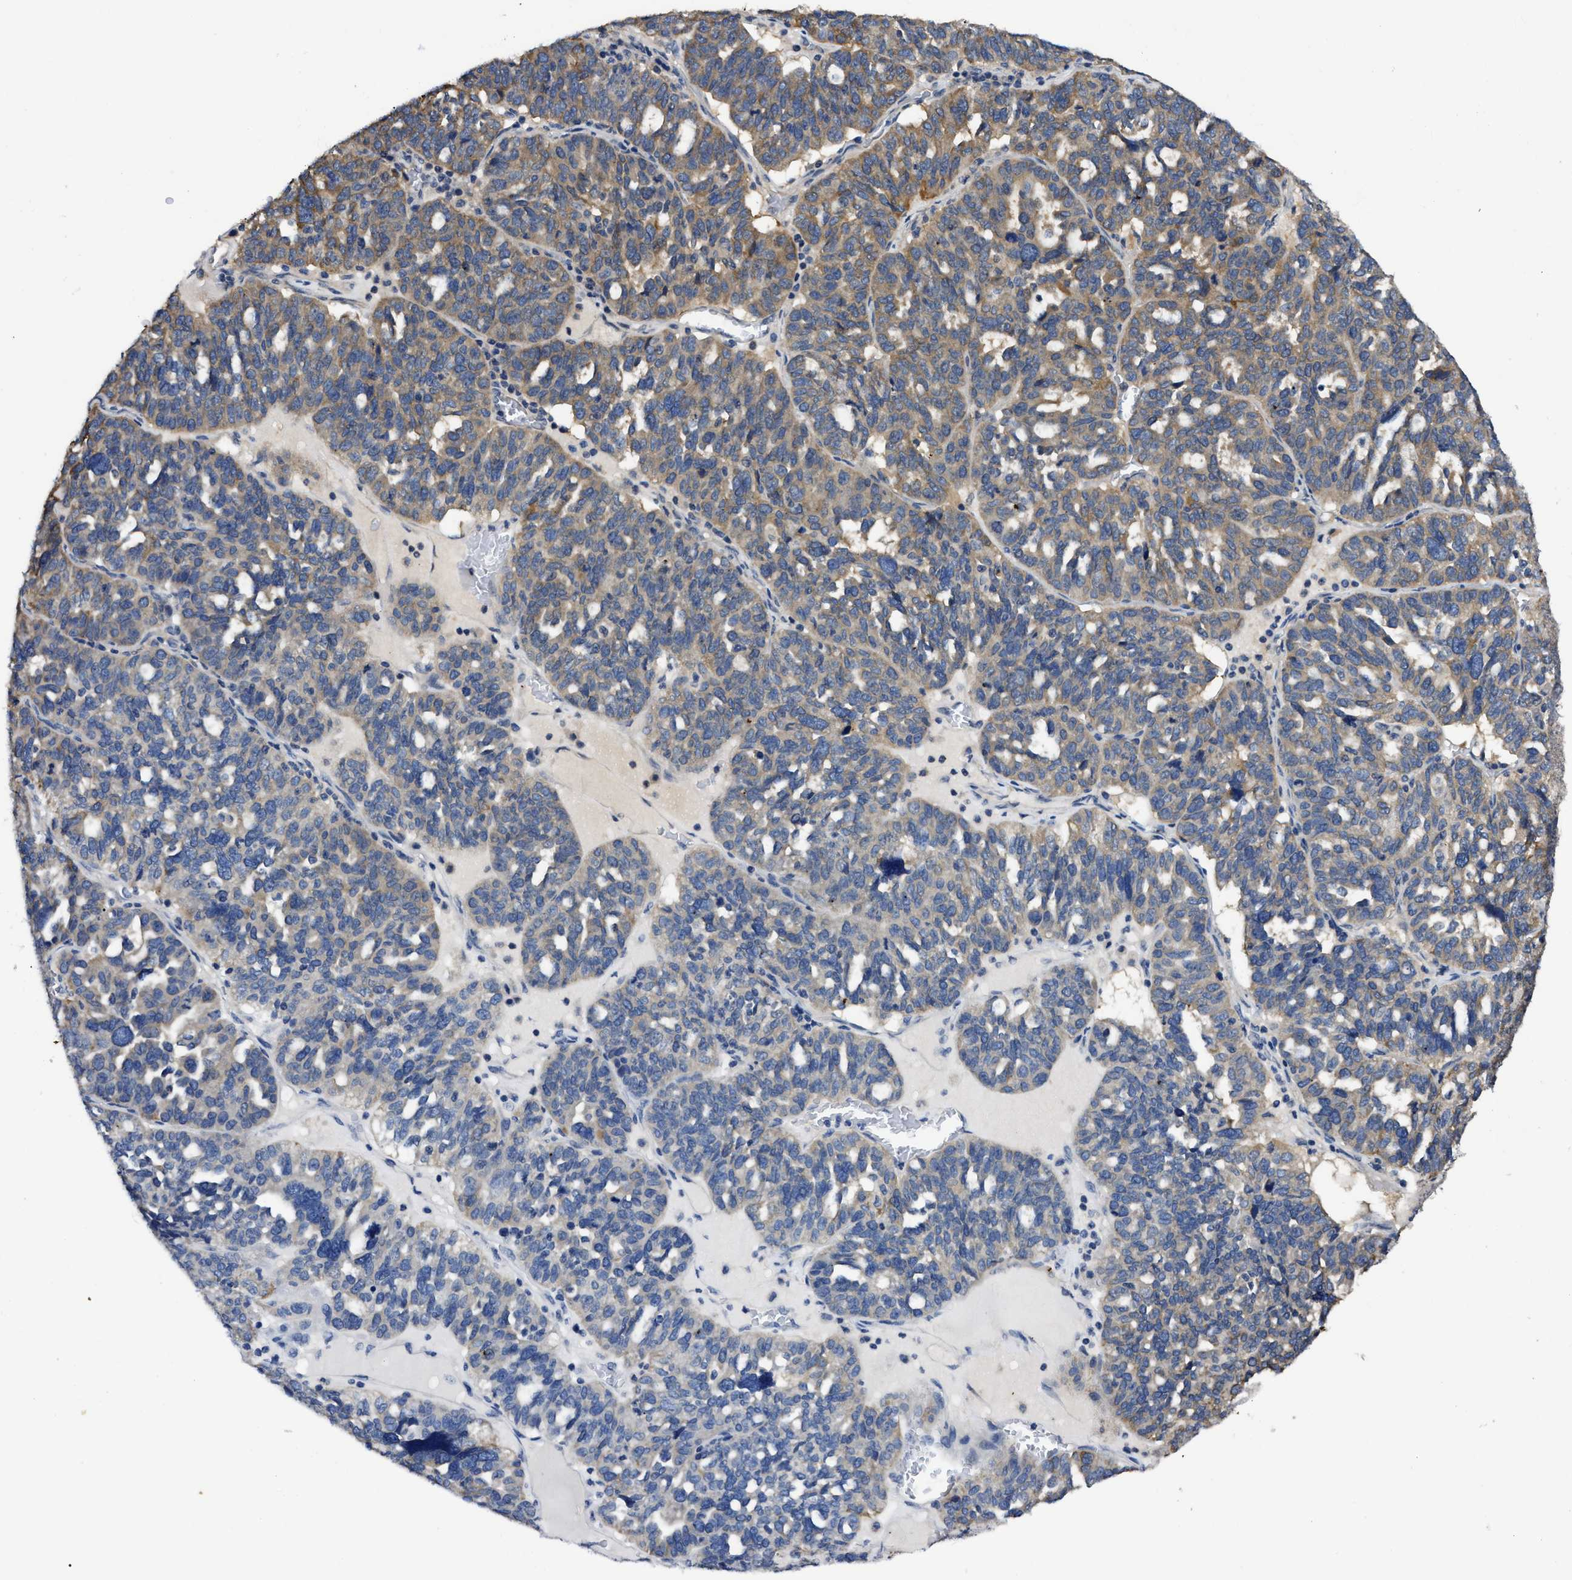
{"staining": {"intensity": "moderate", "quantity": "<25%", "location": "cytoplasmic/membranous"}, "tissue": "ovarian cancer", "cell_type": "Tumor cells", "image_type": "cancer", "snomed": [{"axis": "morphology", "description": "Cystadenocarcinoma, serous, NOS"}, {"axis": "topography", "description": "Ovary"}], "caption": "Serous cystadenocarcinoma (ovarian) tissue displays moderate cytoplasmic/membranous positivity in about <25% of tumor cells, visualized by immunohistochemistry.", "gene": "GET4", "patient": {"sex": "female", "age": 59}}